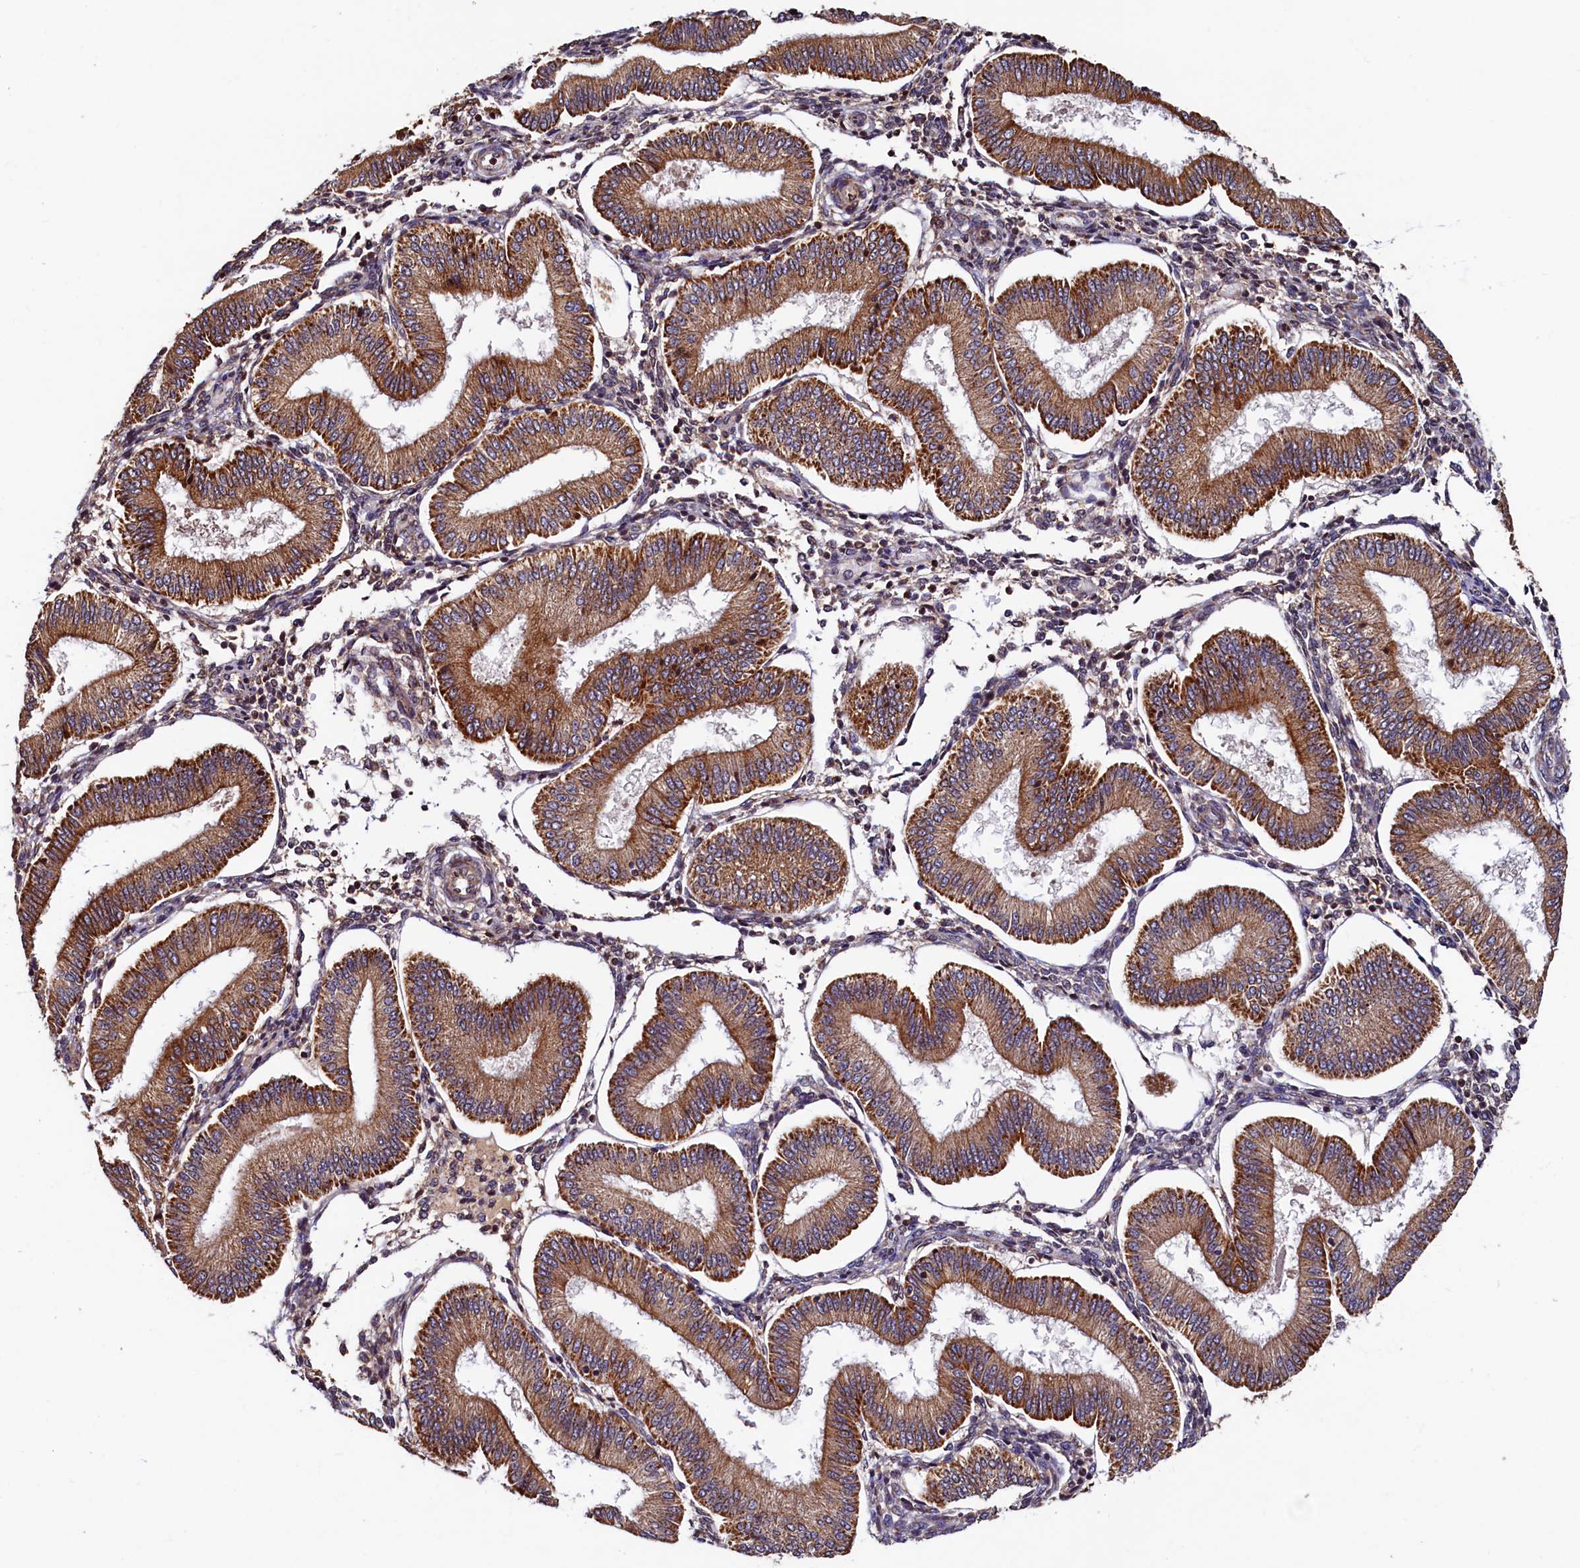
{"staining": {"intensity": "moderate", "quantity": "25%-75%", "location": "cytoplasmic/membranous"}, "tissue": "endometrium", "cell_type": "Cells in endometrial stroma", "image_type": "normal", "snomed": [{"axis": "morphology", "description": "Normal tissue, NOS"}, {"axis": "topography", "description": "Endometrium"}], "caption": "About 25%-75% of cells in endometrial stroma in benign human endometrium demonstrate moderate cytoplasmic/membranous protein expression as visualized by brown immunohistochemical staining.", "gene": "NCKAP5L", "patient": {"sex": "female", "age": 39}}